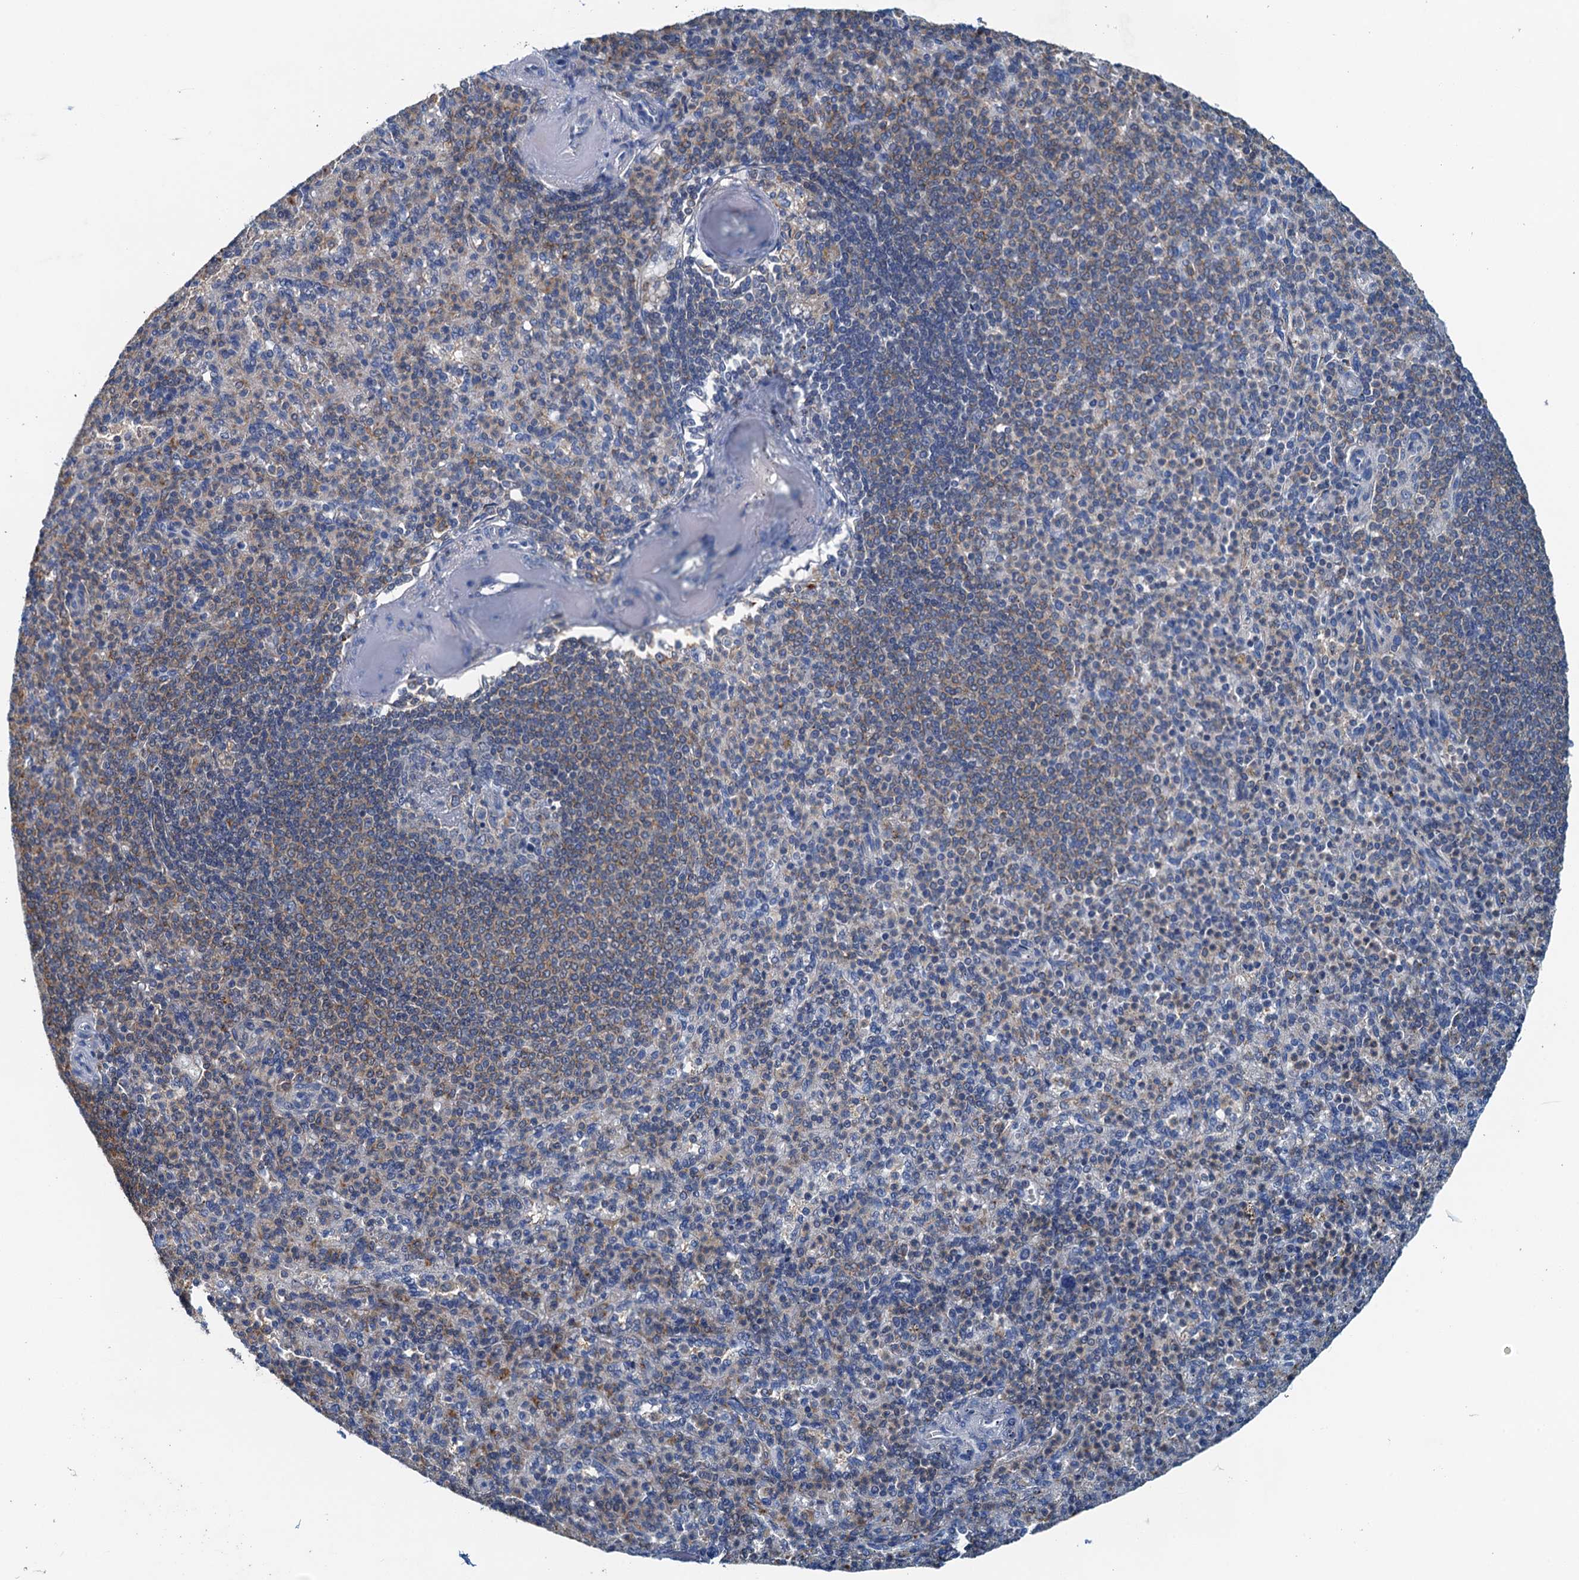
{"staining": {"intensity": "negative", "quantity": "none", "location": "none"}, "tissue": "spleen", "cell_type": "Cells in red pulp", "image_type": "normal", "snomed": [{"axis": "morphology", "description": "Normal tissue, NOS"}, {"axis": "topography", "description": "Spleen"}], "caption": "The histopathology image exhibits no staining of cells in red pulp in normal spleen. (DAB IHC visualized using brightfield microscopy, high magnification).", "gene": "THAP10", "patient": {"sex": "female", "age": 74}}